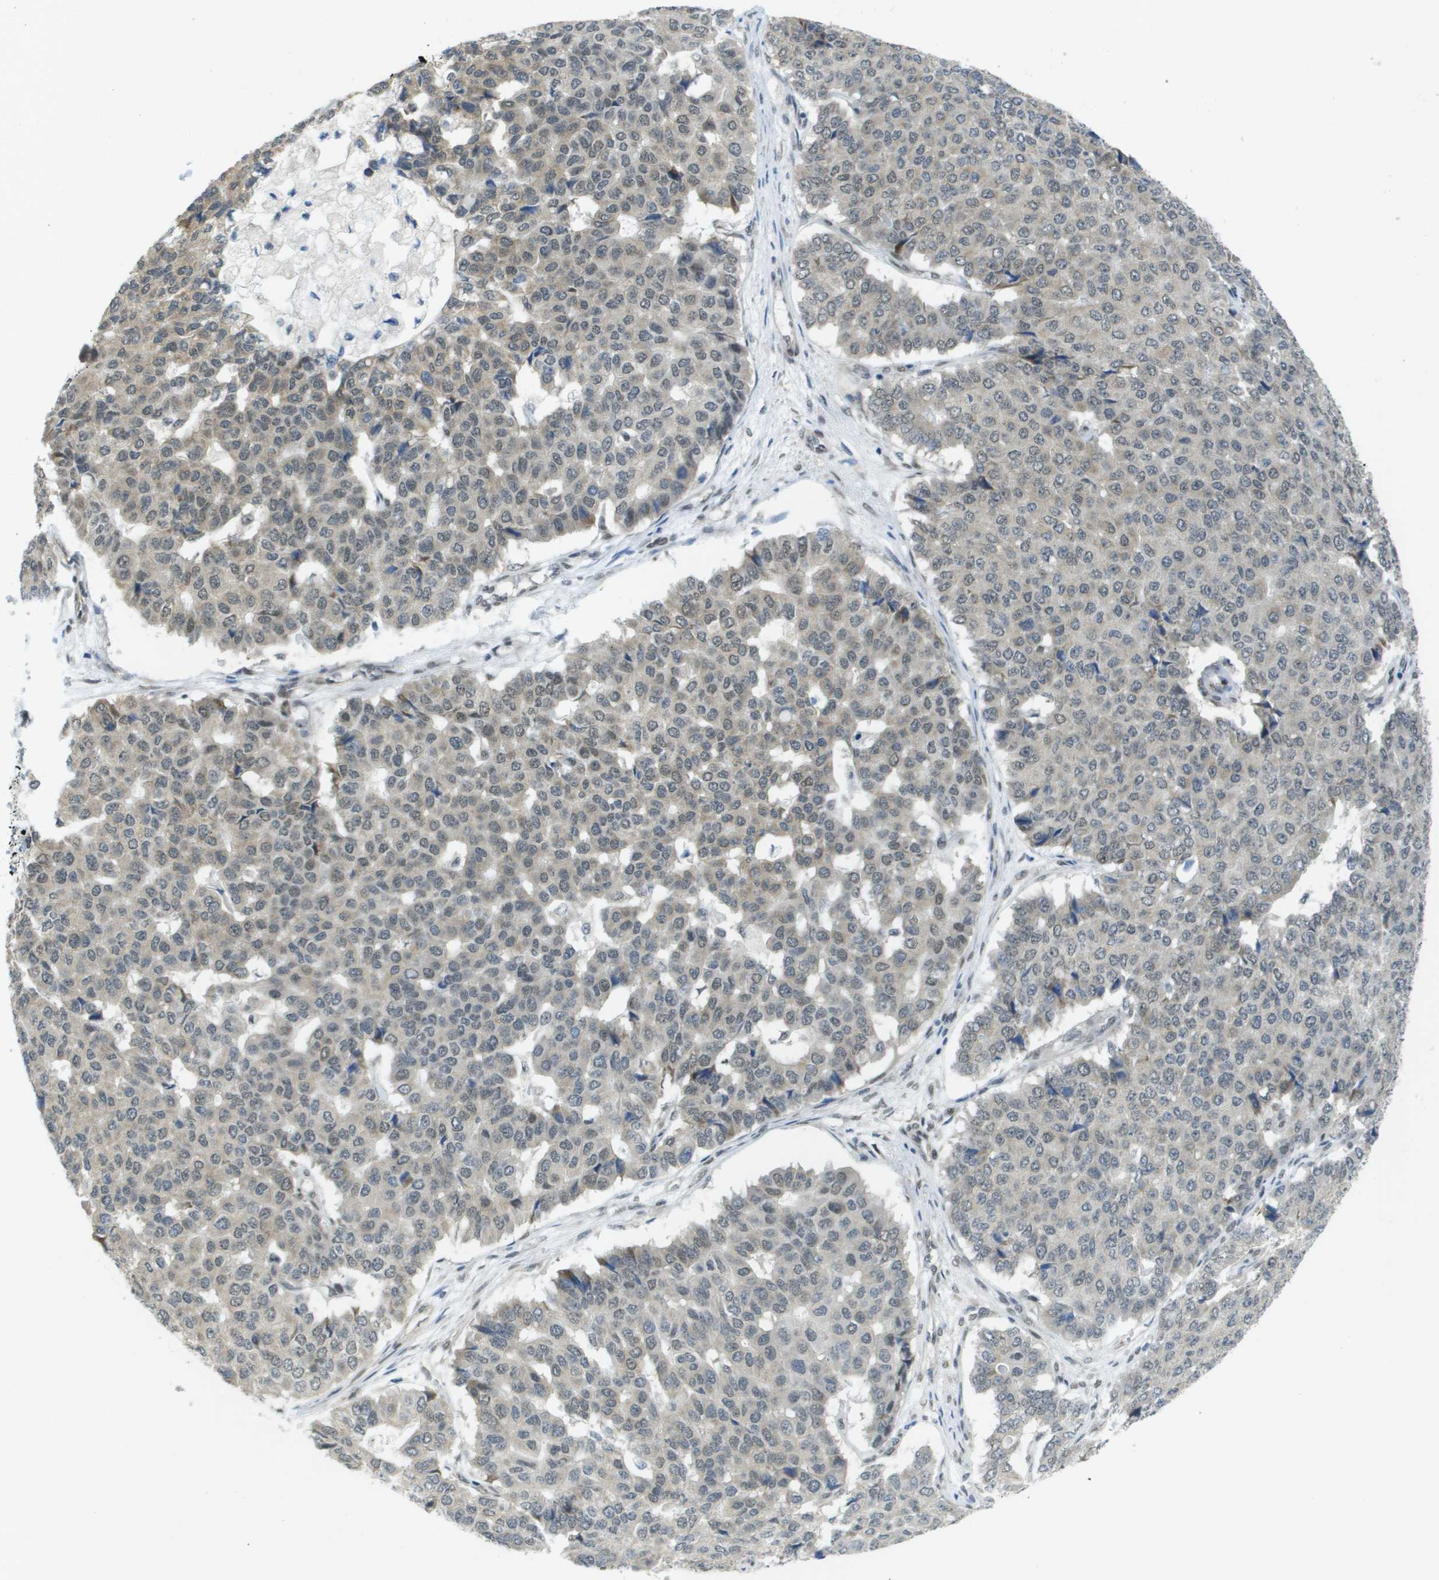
{"staining": {"intensity": "weak", "quantity": "<25%", "location": "nuclear"}, "tissue": "pancreatic cancer", "cell_type": "Tumor cells", "image_type": "cancer", "snomed": [{"axis": "morphology", "description": "Adenocarcinoma, NOS"}, {"axis": "topography", "description": "Pancreas"}], "caption": "A micrograph of pancreatic adenocarcinoma stained for a protein demonstrates no brown staining in tumor cells.", "gene": "ARID1B", "patient": {"sex": "male", "age": 50}}